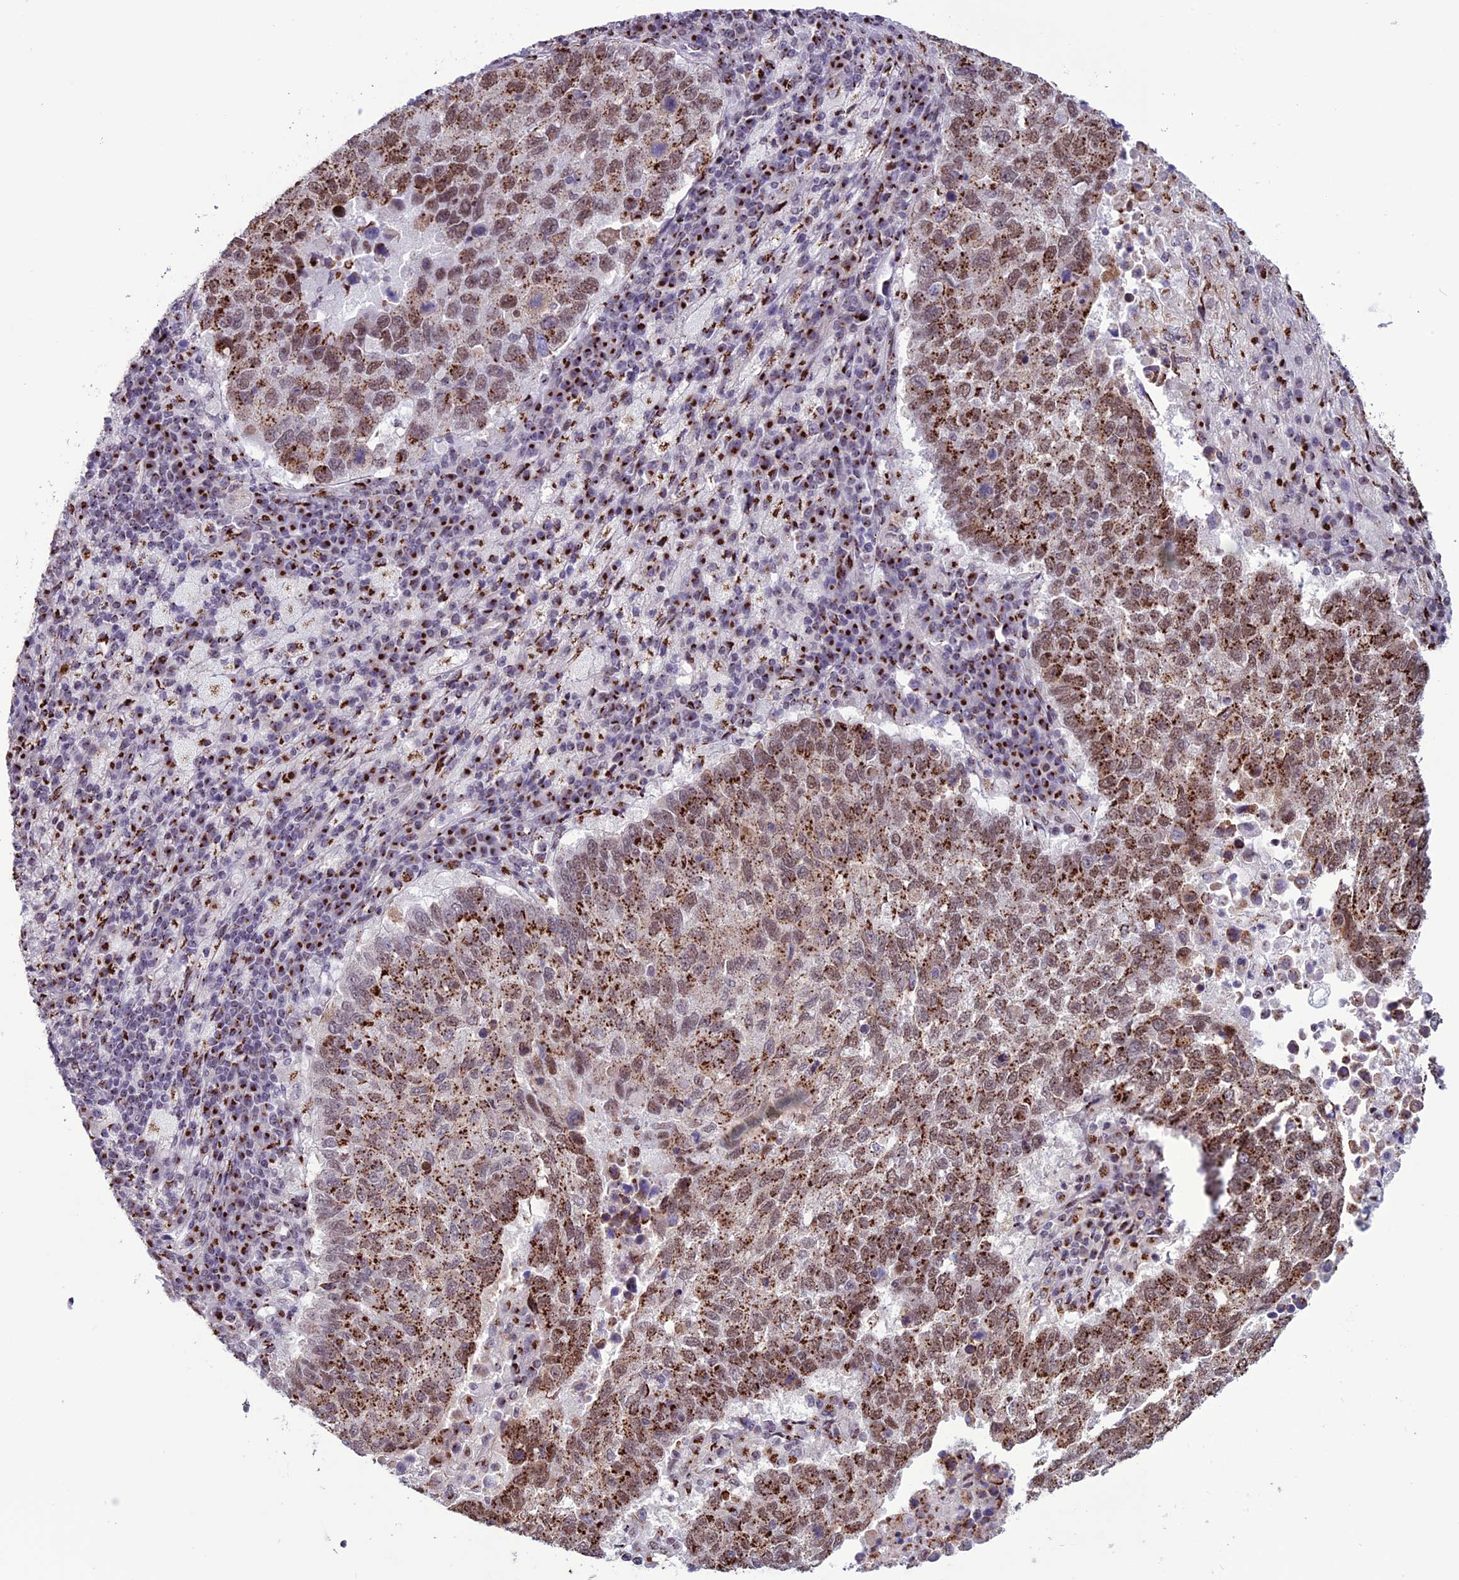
{"staining": {"intensity": "strong", "quantity": ">75%", "location": "cytoplasmic/membranous"}, "tissue": "lung cancer", "cell_type": "Tumor cells", "image_type": "cancer", "snomed": [{"axis": "morphology", "description": "Squamous cell carcinoma, NOS"}, {"axis": "topography", "description": "Lung"}], "caption": "Tumor cells show high levels of strong cytoplasmic/membranous staining in approximately >75% of cells in human lung squamous cell carcinoma.", "gene": "PLEKHA4", "patient": {"sex": "male", "age": 73}}